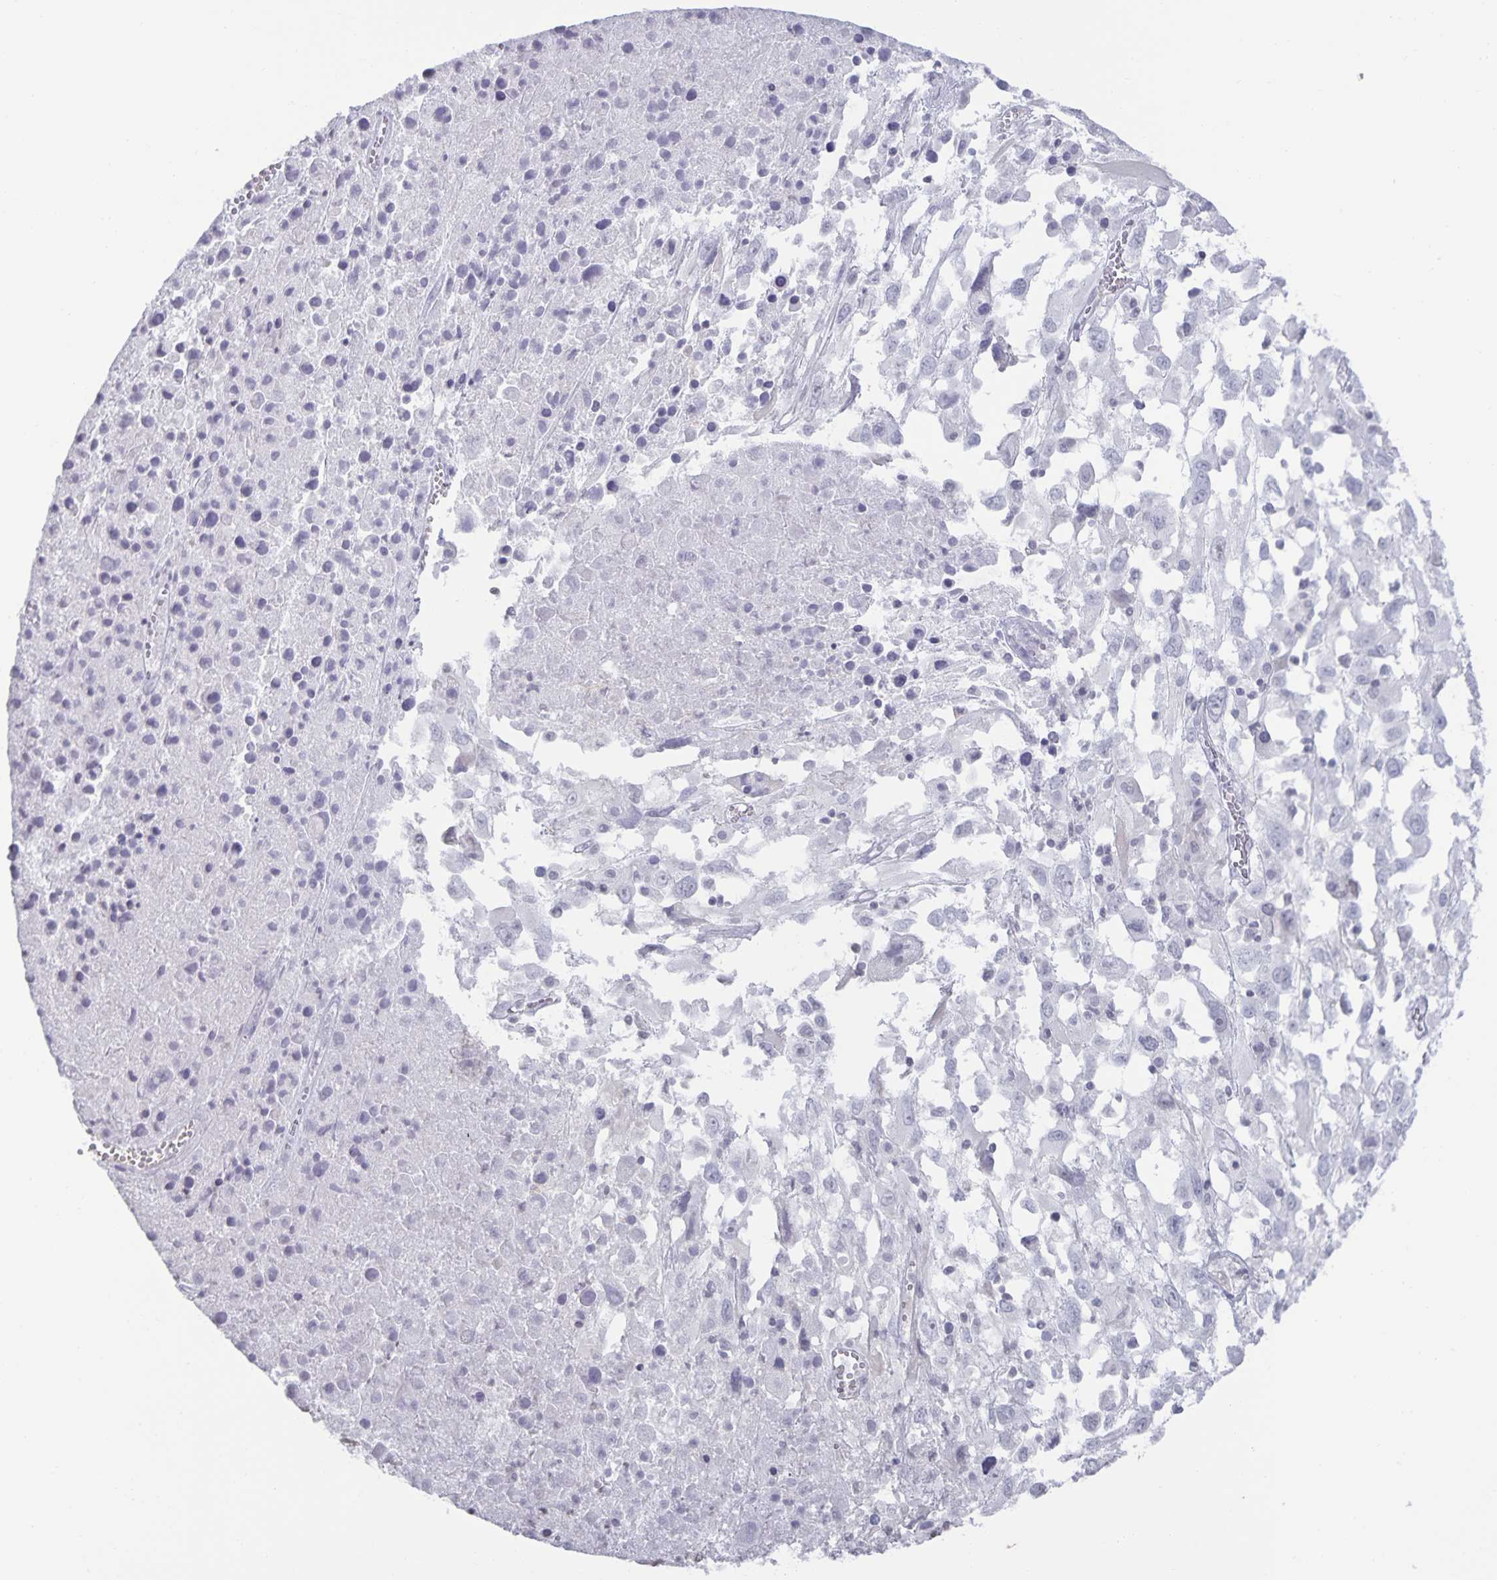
{"staining": {"intensity": "negative", "quantity": "none", "location": "none"}, "tissue": "melanoma", "cell_type": "Tumor cells", "image_type": "cancer", "snomed": [{"axis": "morphology", "description": "Malignant melanoma, Metastatic site"}, {"axis": "topography", "description": "Soft tissue"}], "caption": "An image of malignant melanoma (metastatic site) stained for a protein displays no brown staining in tumor cells.", "gene": "AQP4", "patient": {"sex": "male", "age": 50}}